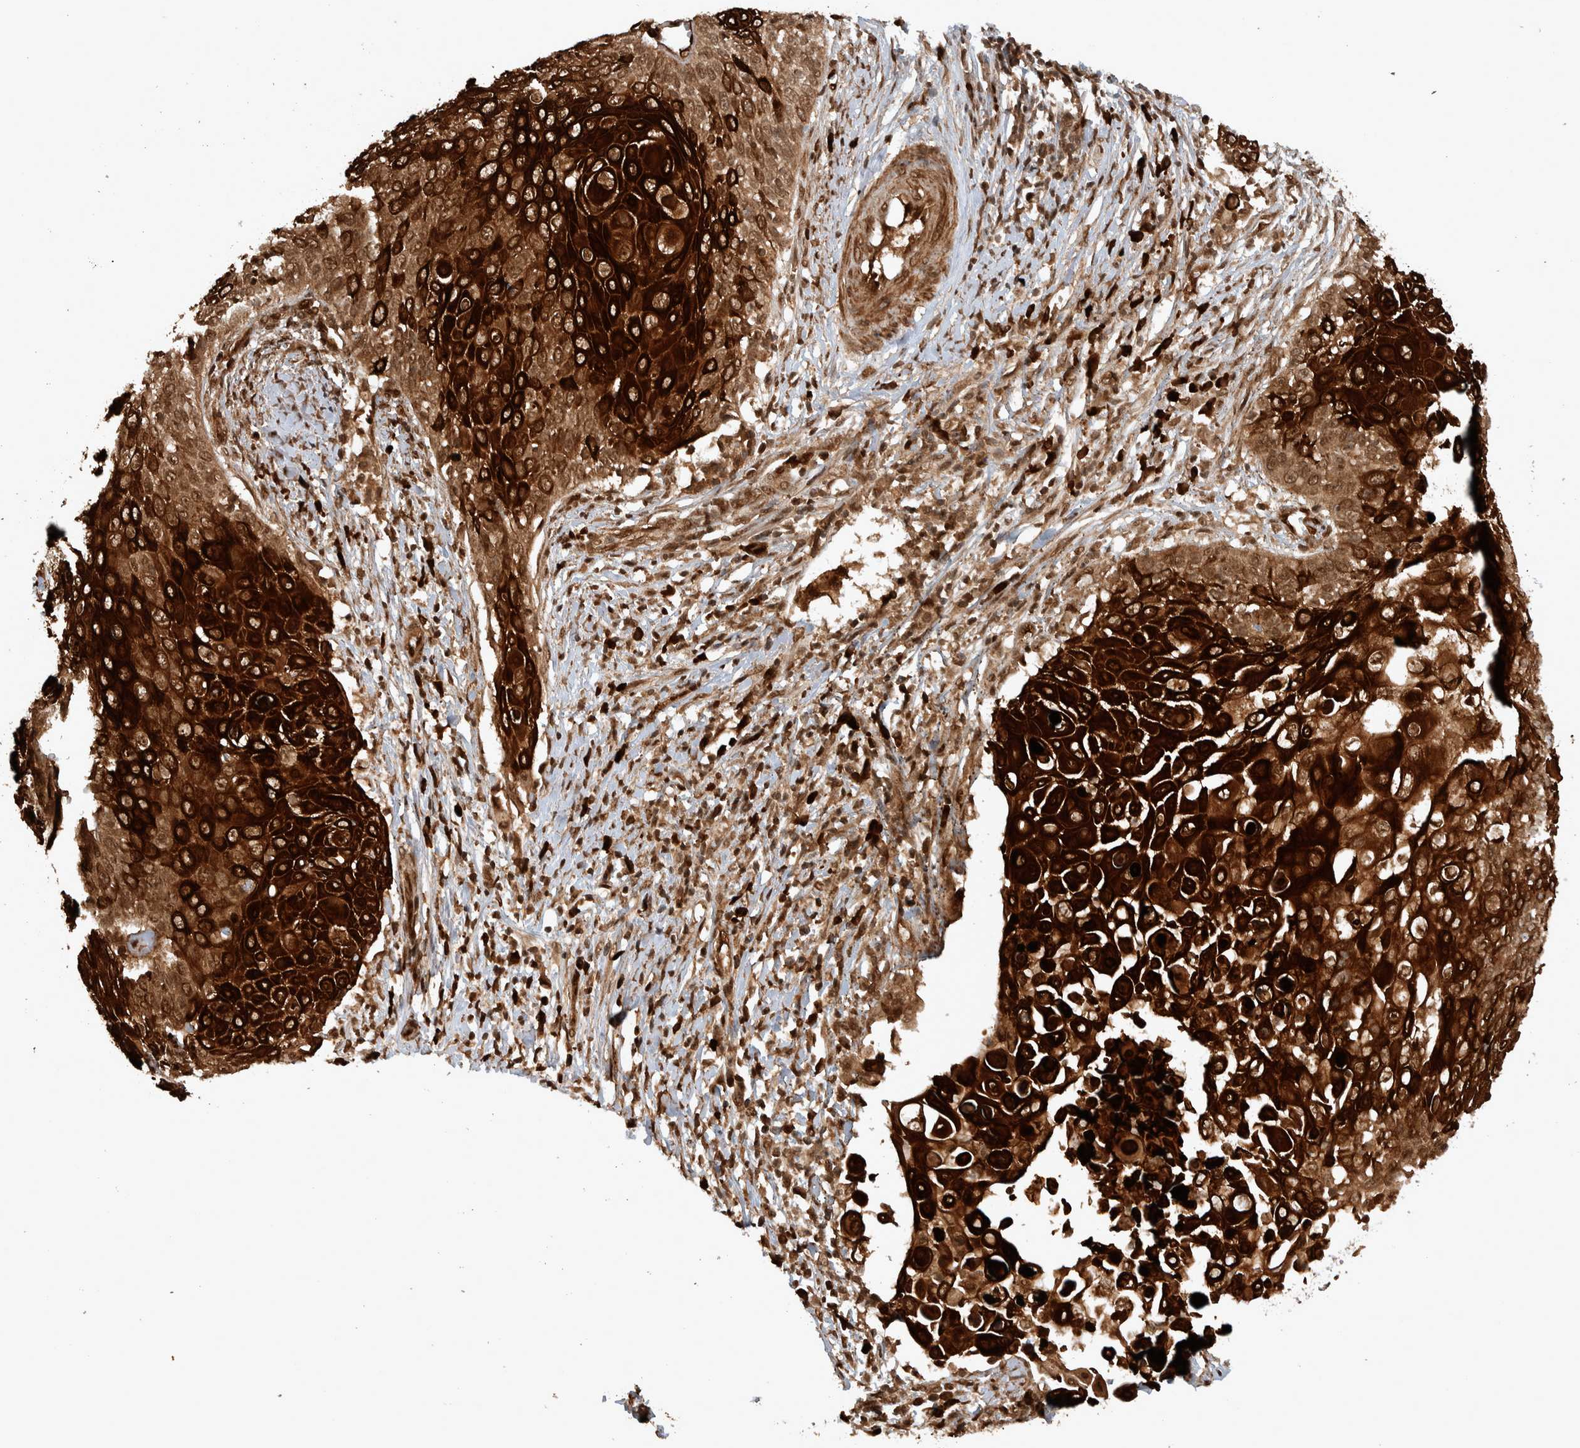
{"staining": {"intensity": "strong", "quantity": ">75%", "location": "cytoplasmic/membranous"}, "tissue": "cervical cancer", "cell_type": "Tumor cells", "image_type": "cancer", "snomed": [{"axis": "morphology", "description": "Squamous cell carcinoma, NOS"}, {"axis": "topography", "description": "Cervix"}], "caption": "A high-resolution micrograph shows immunohistochemistry staining of cervical squamous cell carcinoma, which demonstrates strong cytoplasmic/membranous staining in about >75% of tumor cells. (DAB (3,3'-diaminobenzidine) = brown stain, brightfield microscopy at high magnification).", "gene": "CNTROB", "patient": {"sex": "female", "age": 39}}